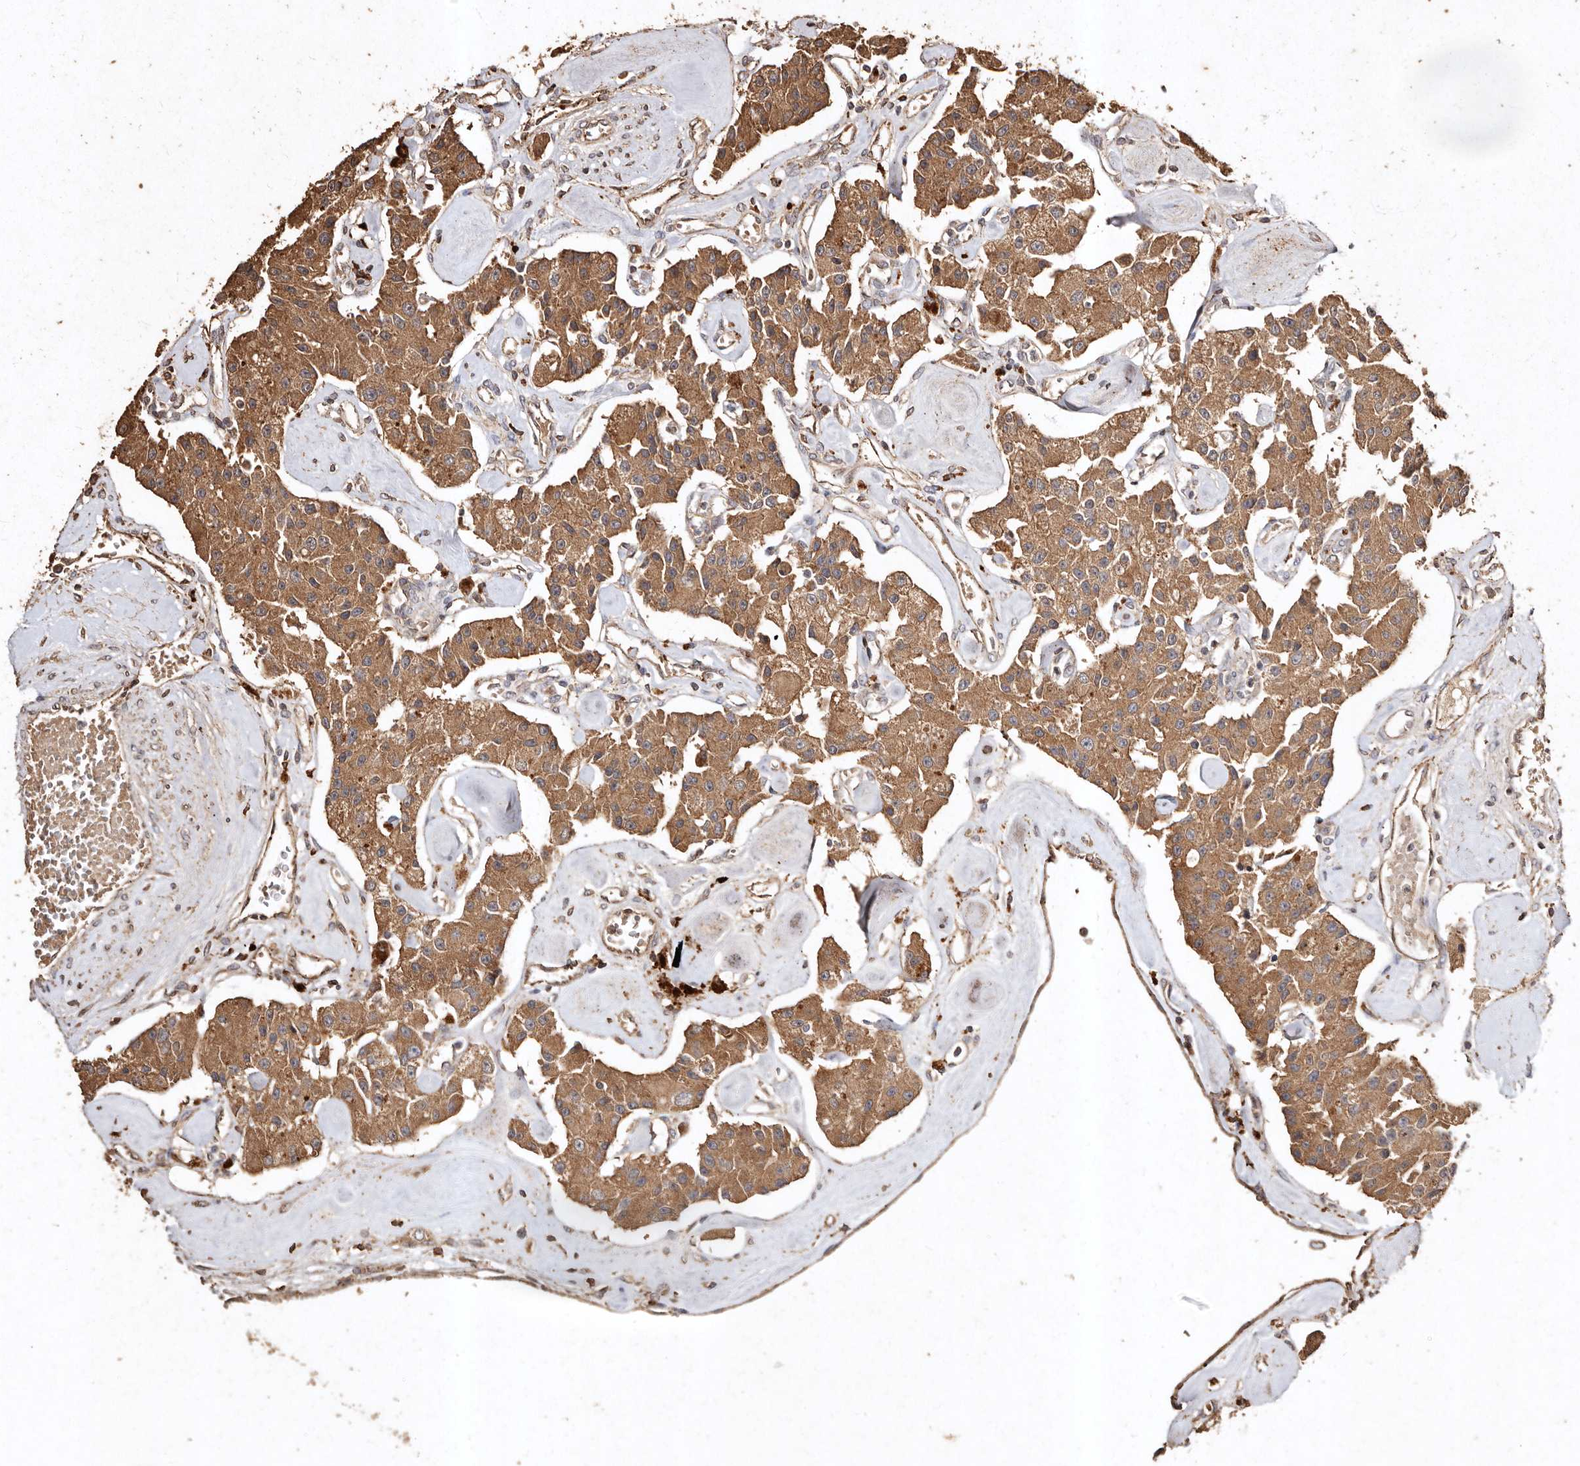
{"staining": {"intensity": "moderate", "quantity": ">75%", "location": "cytoplasmic/membranous"}, "tissue": "carcinoid", "cell_type": "Tumor cells", "image_type": "cancer", "snomed": [{"axis": "morphology", "description": "Carcinoid, malignant, NOS"}, {"axis": "topography", "description": "Pancreas"}], "caption": "A medium amount of moderate cytoplasmic/membranous expression is seen in approximately >75% of tumor cells in carcinoid (malignant) tissue. (DAB (3,3'-diaminobenzidine) = brown stain, brightfield microscopy at high magnification).", "gene": "FARS2", "patient": {"sex": "male", "age": 41}}